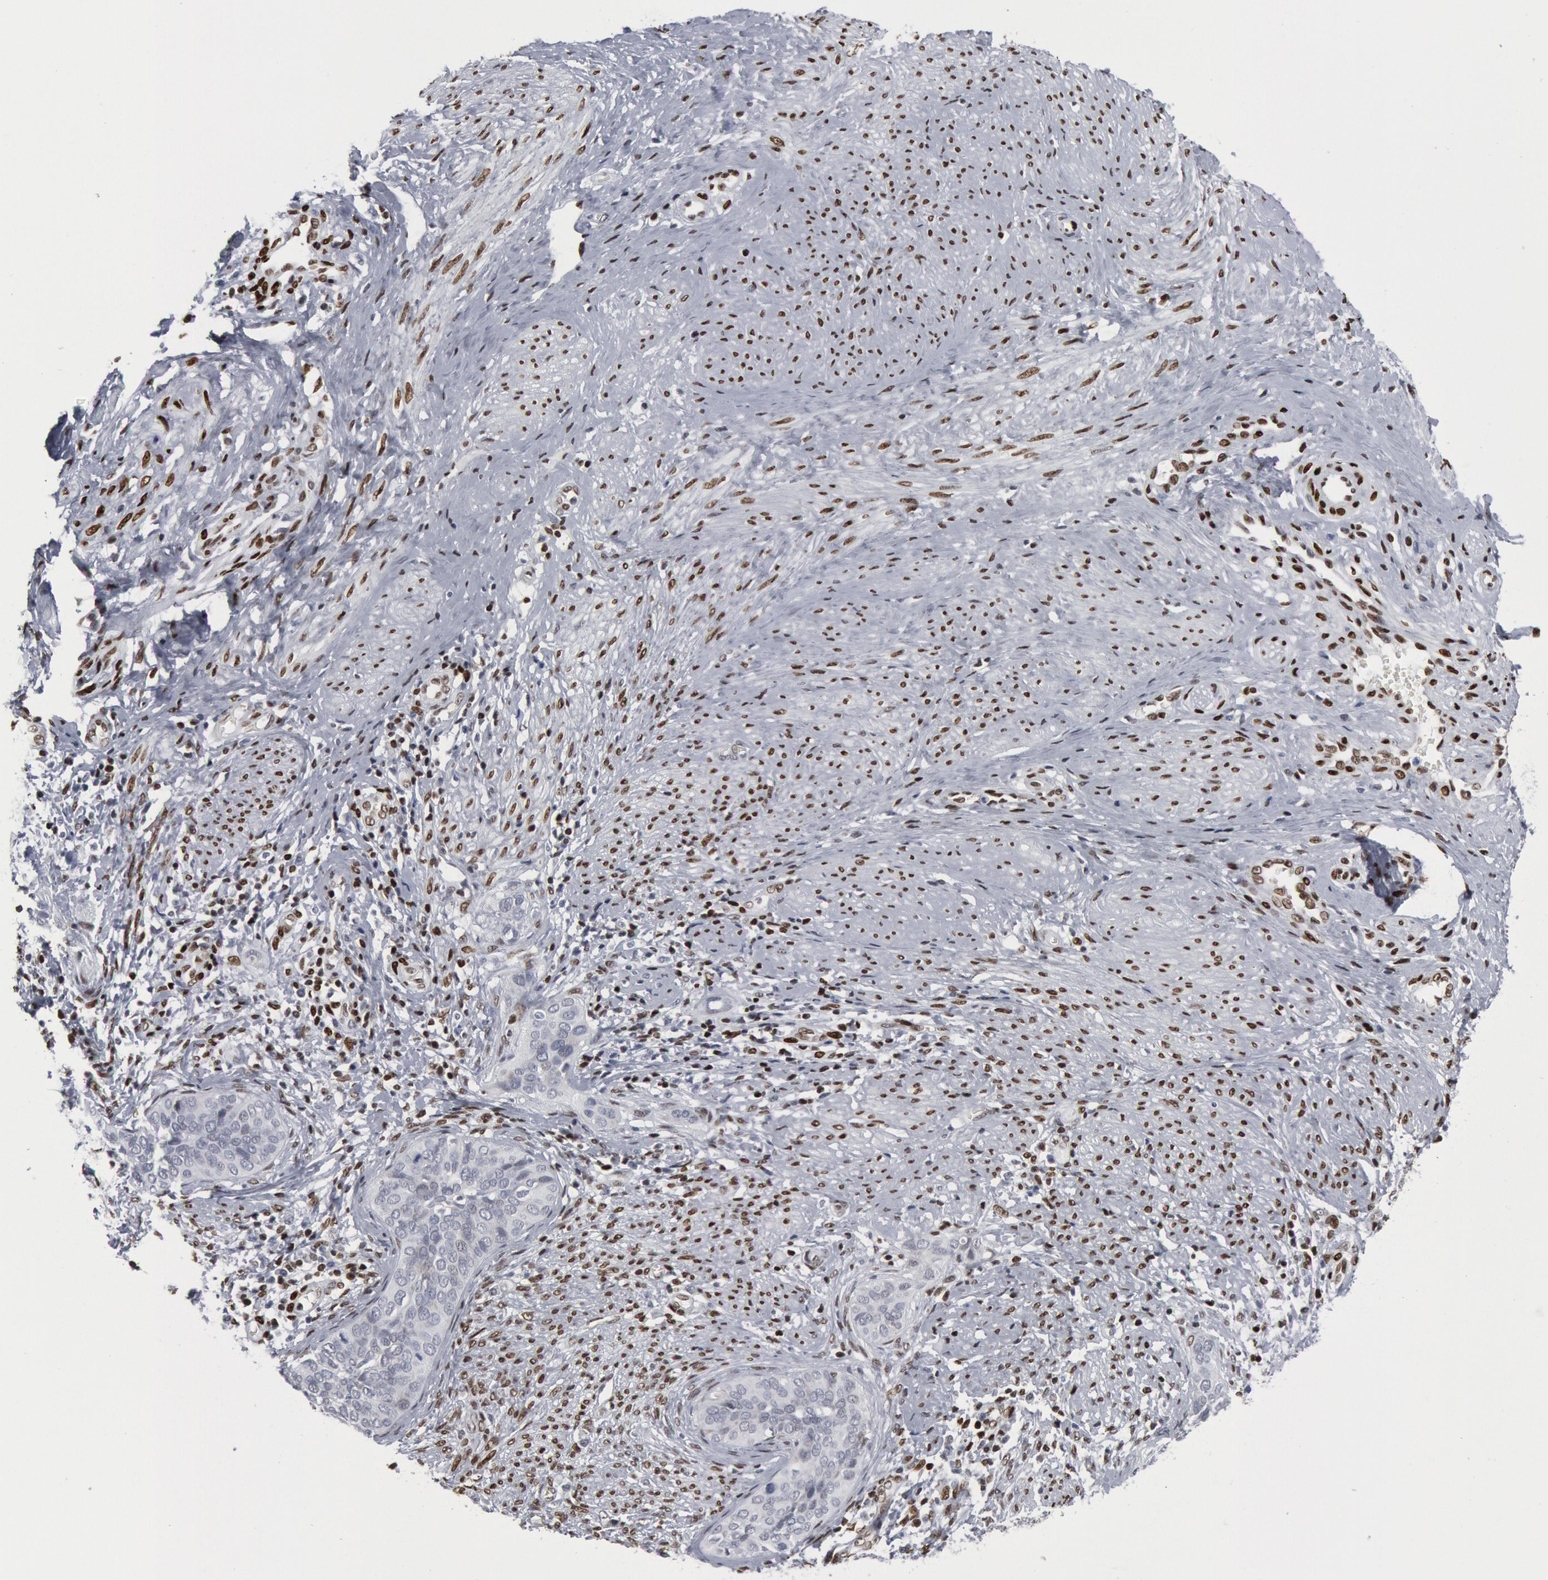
{"staining": {"intensity": "negative", "quantity": "none", "location": "none"}, "tissue": "cervical cancer", "cell_type": "Tumor cells", "image_type": "cancer", "snomed": [{"axis": "morphology", "description": "Squamous cell carcinoma, NOS"}, {"axis": "topography", "description": "Cervix"}], "caption": "Tumor cells show no significant protein positivity in cervical cancer.", "gene": "MECP2", "patient": {"sex": "female", "age": 31}}